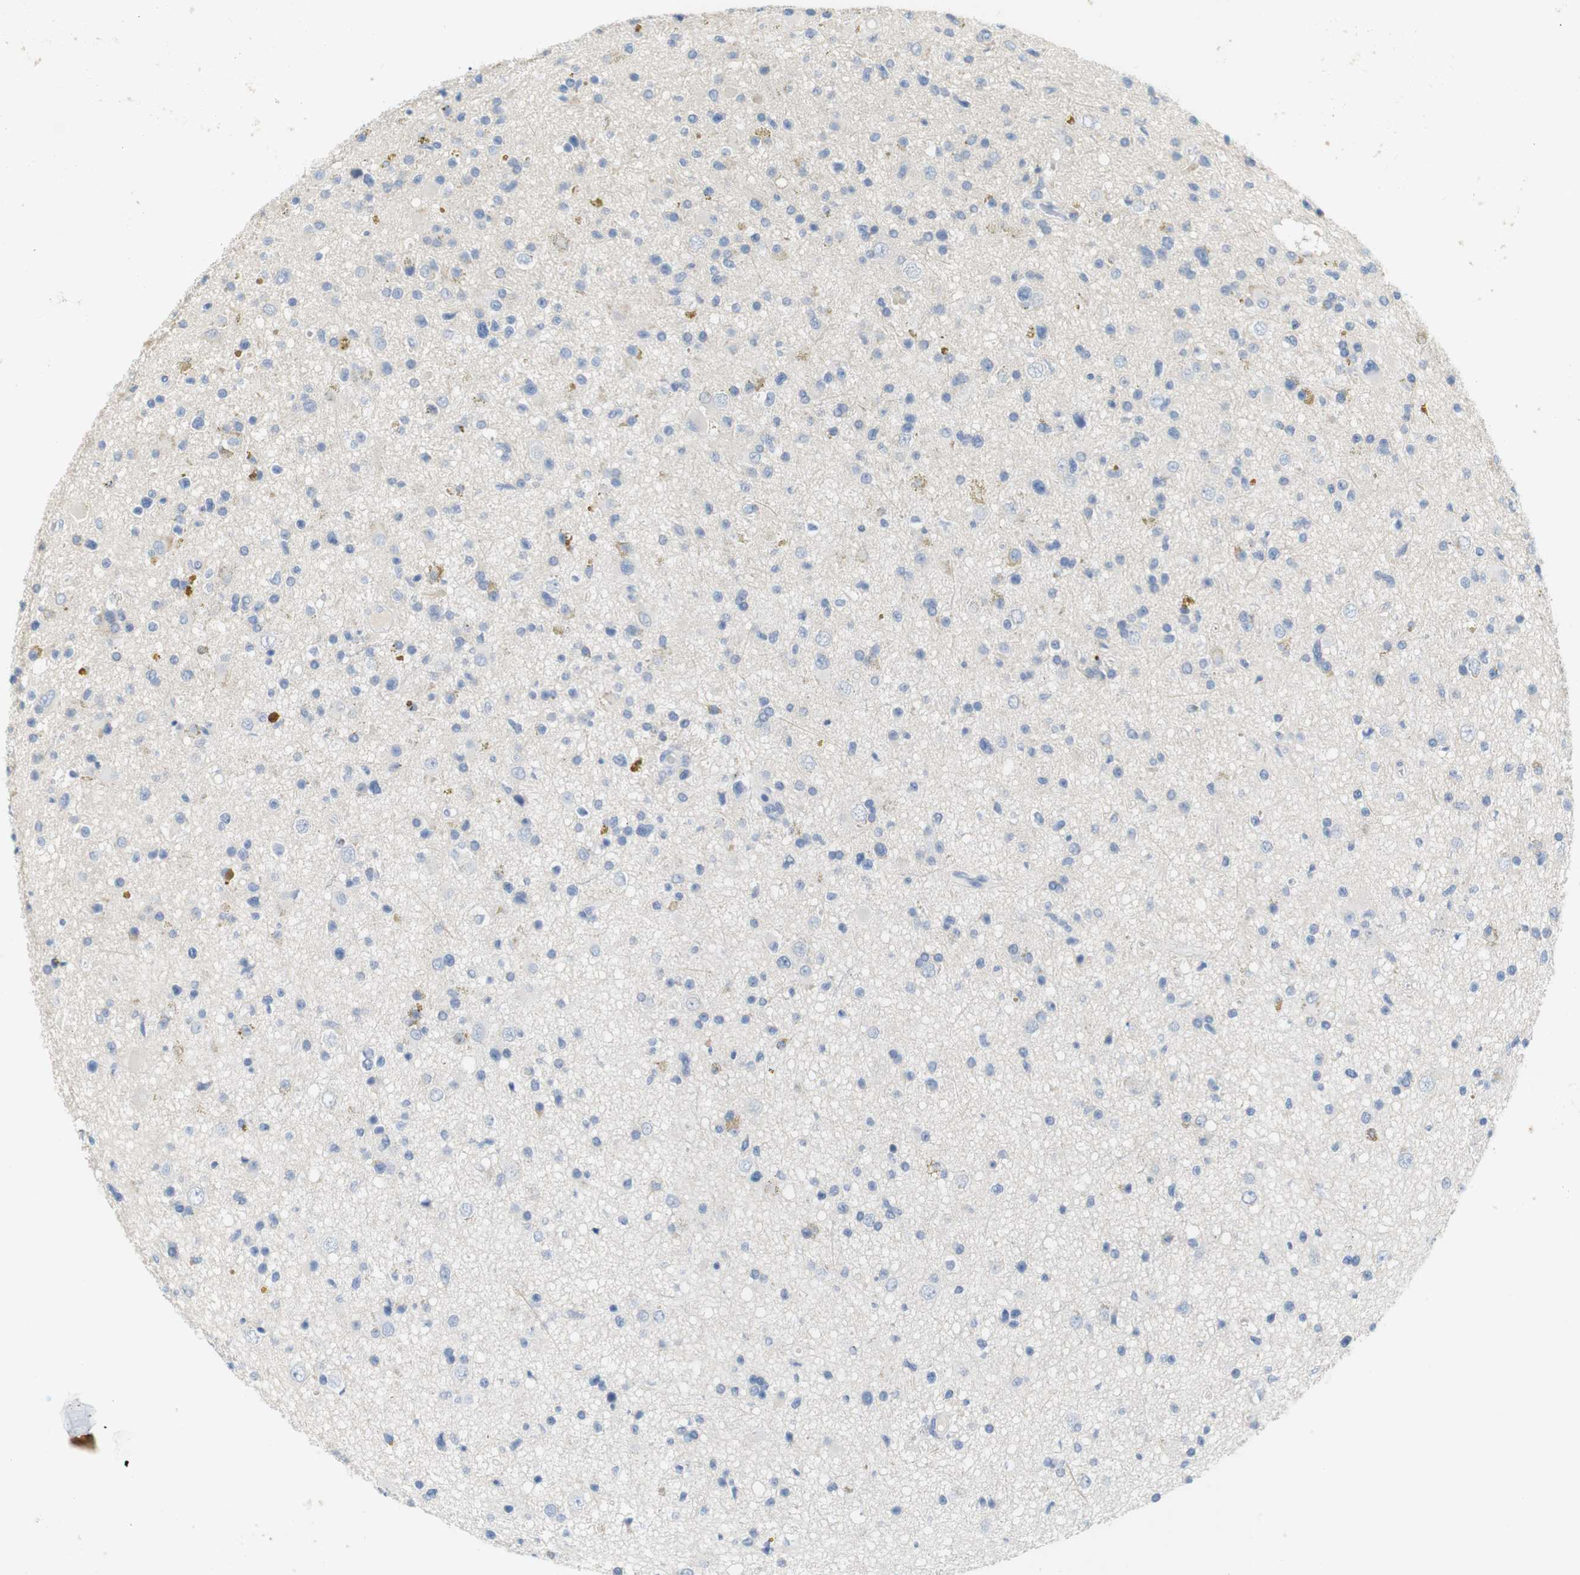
{"staining": {"intensity": "negative", "quantity": "none", "location": "none"}, "tissue": "glioma", "cell_type": "Tumor cells", "image_type": "cancer", "snomed": [{"axis": "morphology", "description": "Glioma, malignant, High grade"}, {"axis": "topography", "description": "Brain"}], "caption": "A high-resolution micrograph shows immunohistochemistry staining of glioma, which demonstrates no significant staining in tumor cells.", "gene": "RGS9", "patient": {"sex": "male", "age": 33}}